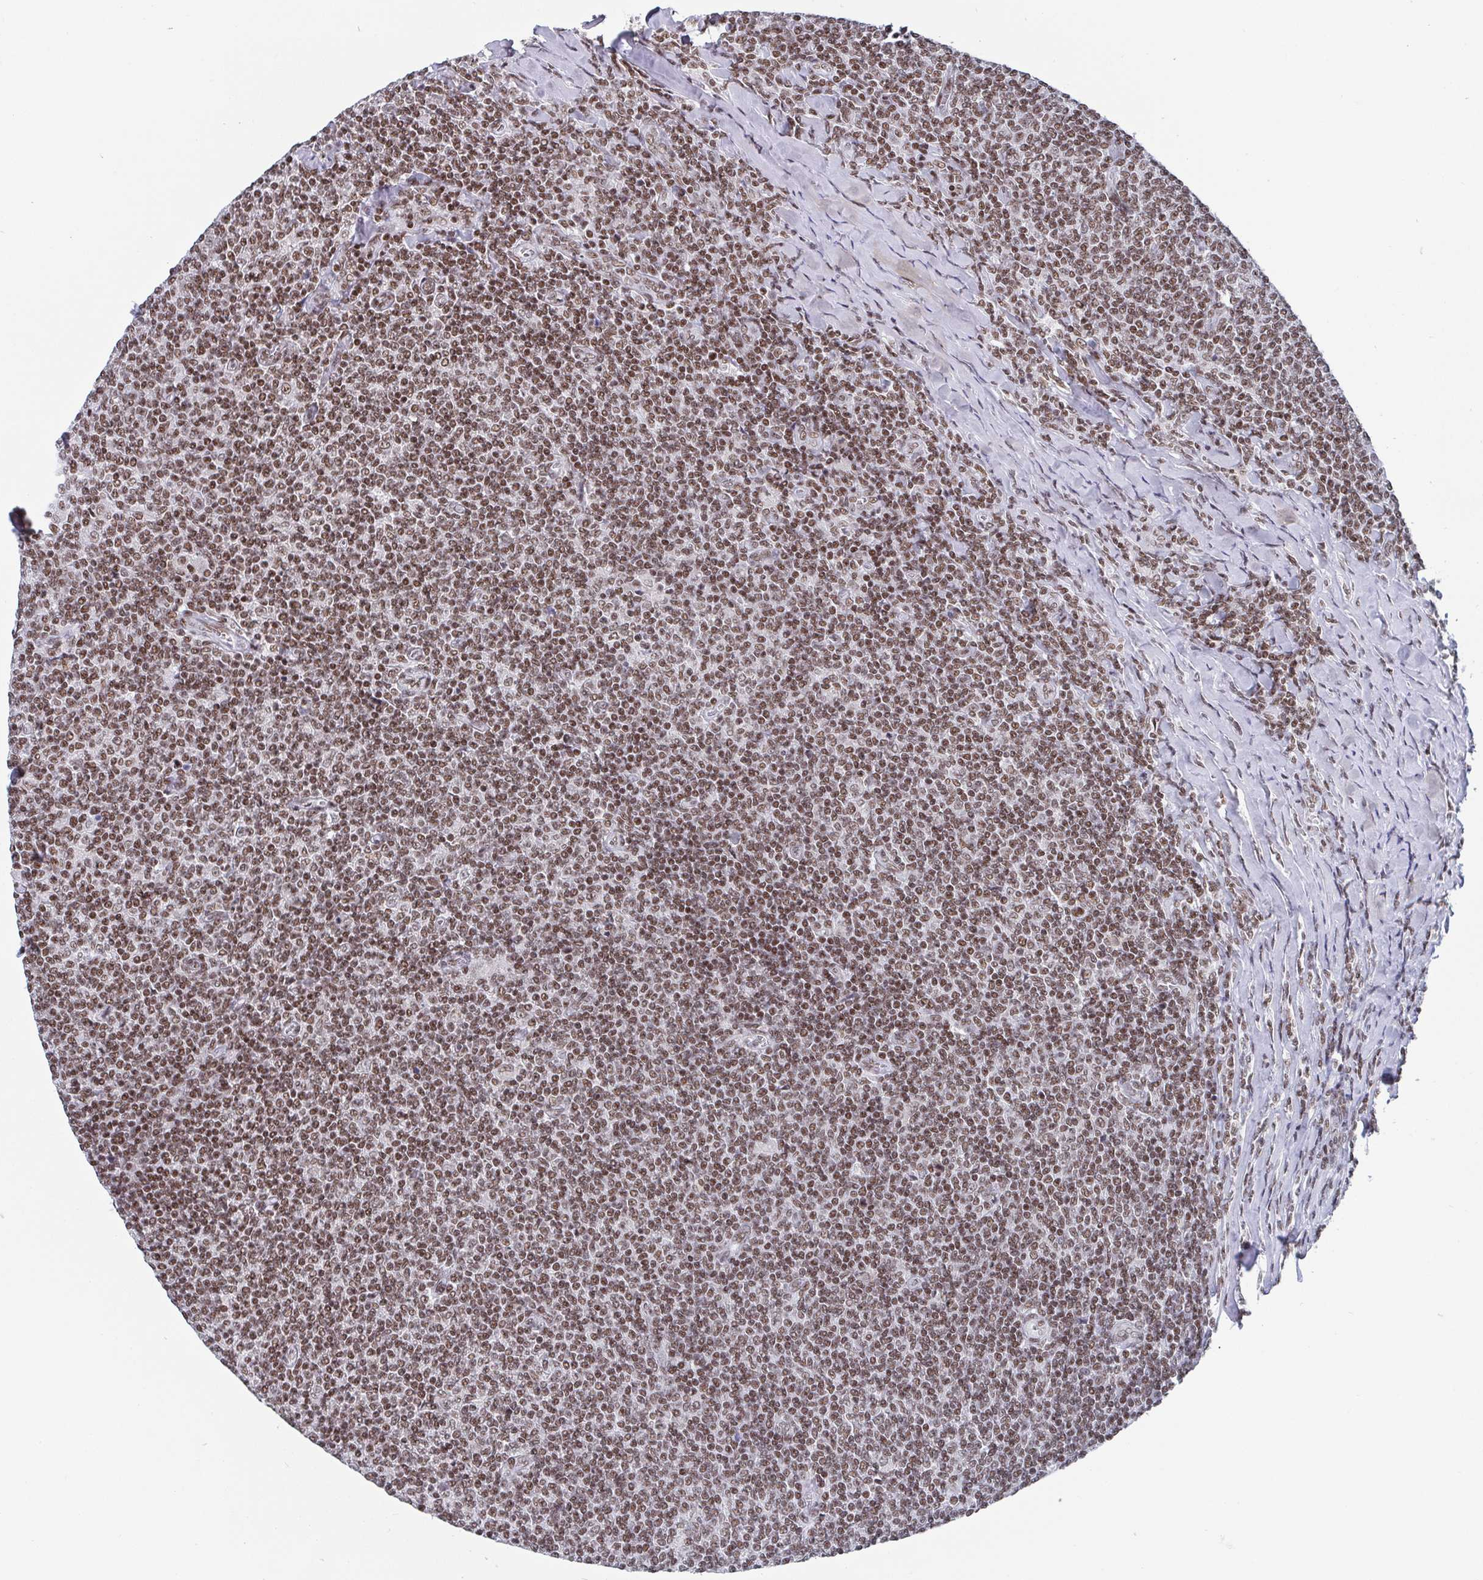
{"staining": {"intensity": "moderate", "quantity": ">75%", "location": "nuclear"}, "tissue": "lymphoma", "cell_type": "Tumor cells", "image_type": "cancer", "snomed": [{"axis": "morphology", "description": "Malignant lymphoma, non-Hodgkin's type, Low grade"}, {"axis": "topography", "description": "Lymph node"}], "caption": "Lymphoma was stained to show a protein in brown. There is medium levels of moderate nuclear positivity in about >75% of tumor cells. The staining is performed using DAB brown chromogen to label protein expression. The nuclei are counter-stained blue using hematoxylin.", "gene": "CTCF", "patient": {"sex": "male", "age": 52}}